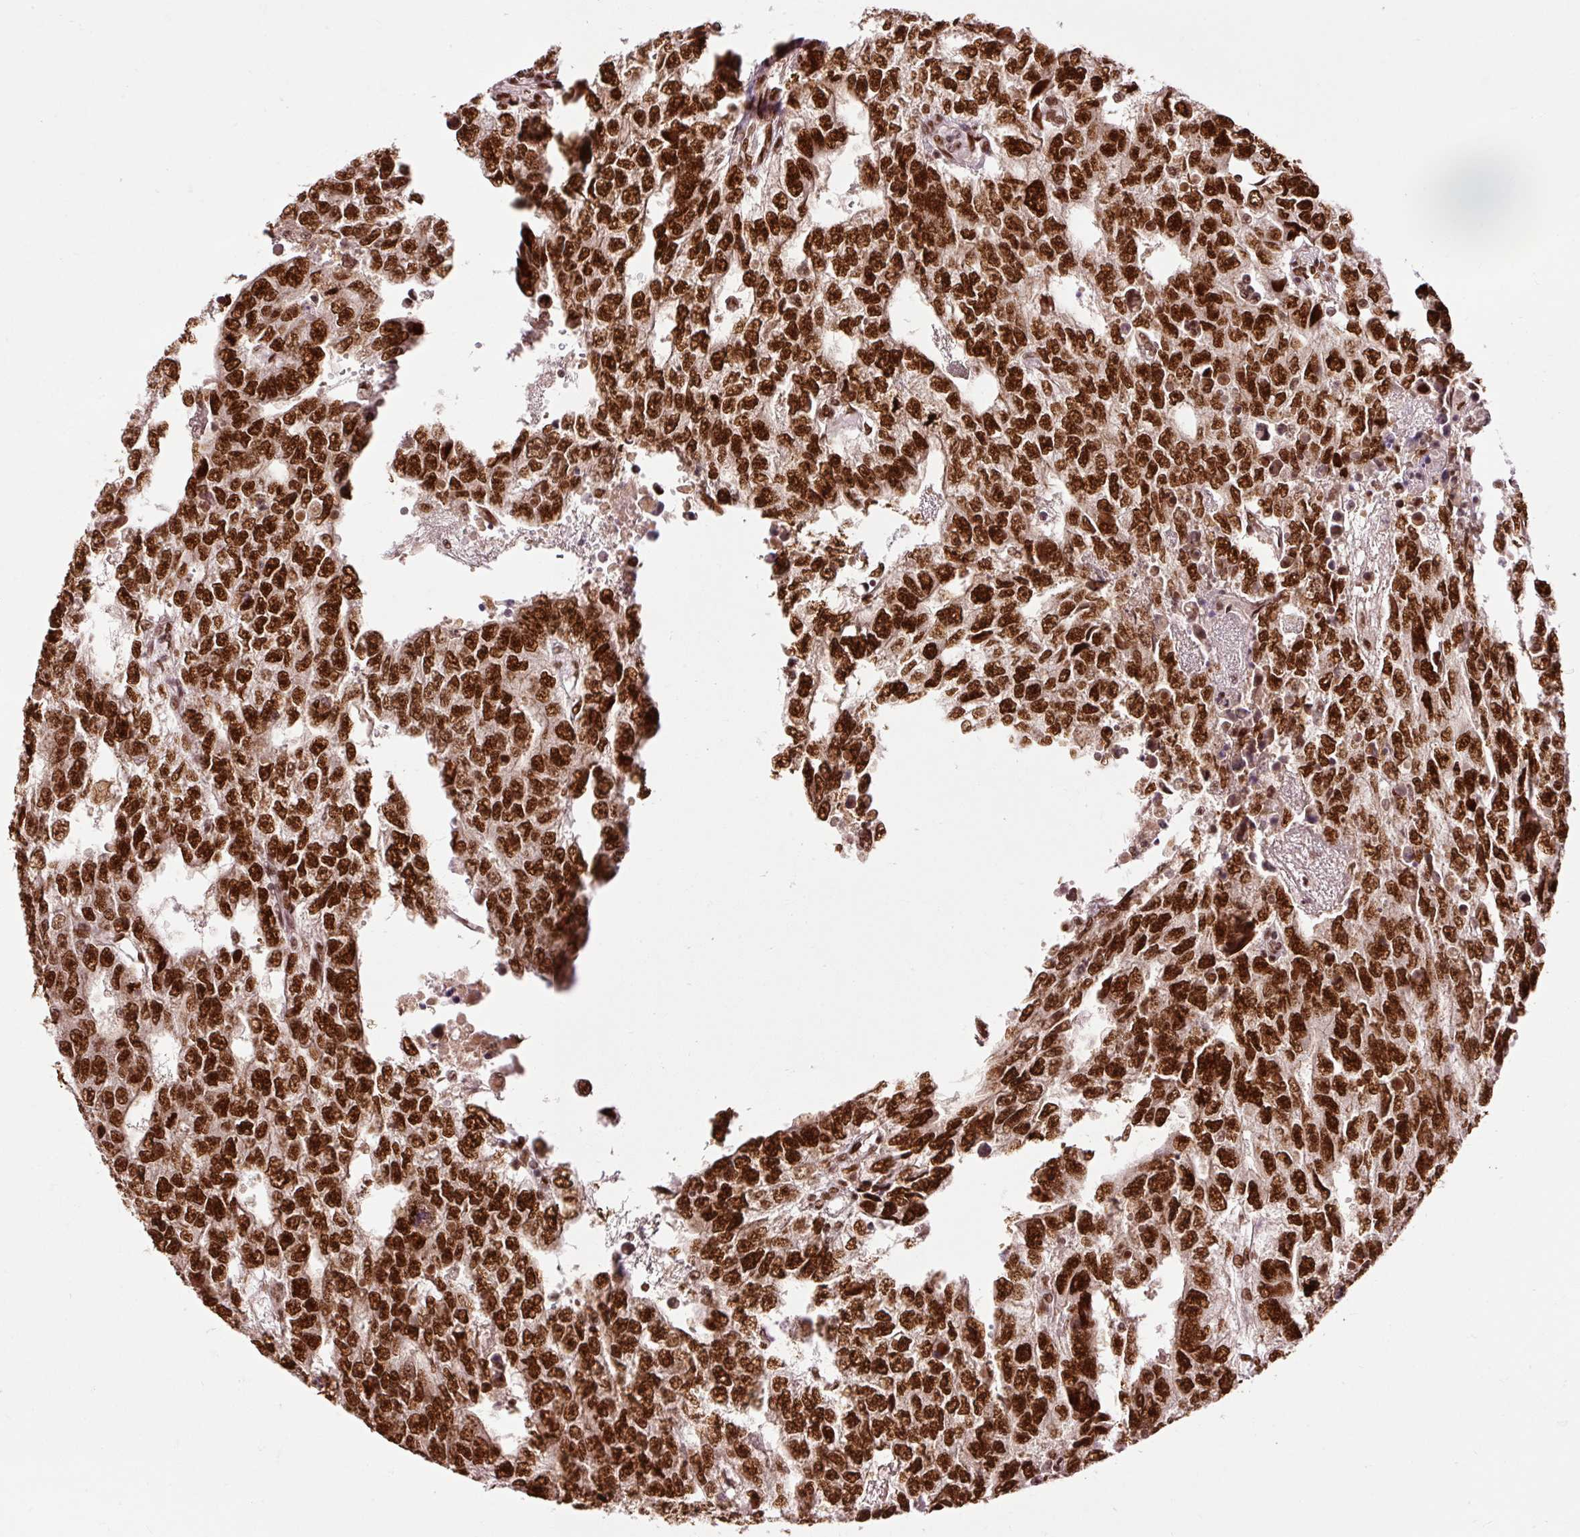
{"staining": {"intensity": "strong", "quantity": ">75%", "location": "nuclear"}, "tissue": "testis cancer", "cell_type": "Tumor cells", "image_type": "cancer", "snomed": [{"axis": "morphology", "description": "Carcinoma, Embryonal, NOS"}, {"axis": "topography", "description": "Testis"}], "caption": "Embryonal carcinoma (testis) was stained to show a protein in brown. There is high levels of strong nuclear staining in approximately >75% of tumor cells. (IHC, brightfield microscopy, high magnification).", "gene": "ZBTB44", "patient": {"sex": "male", "age": 20}}